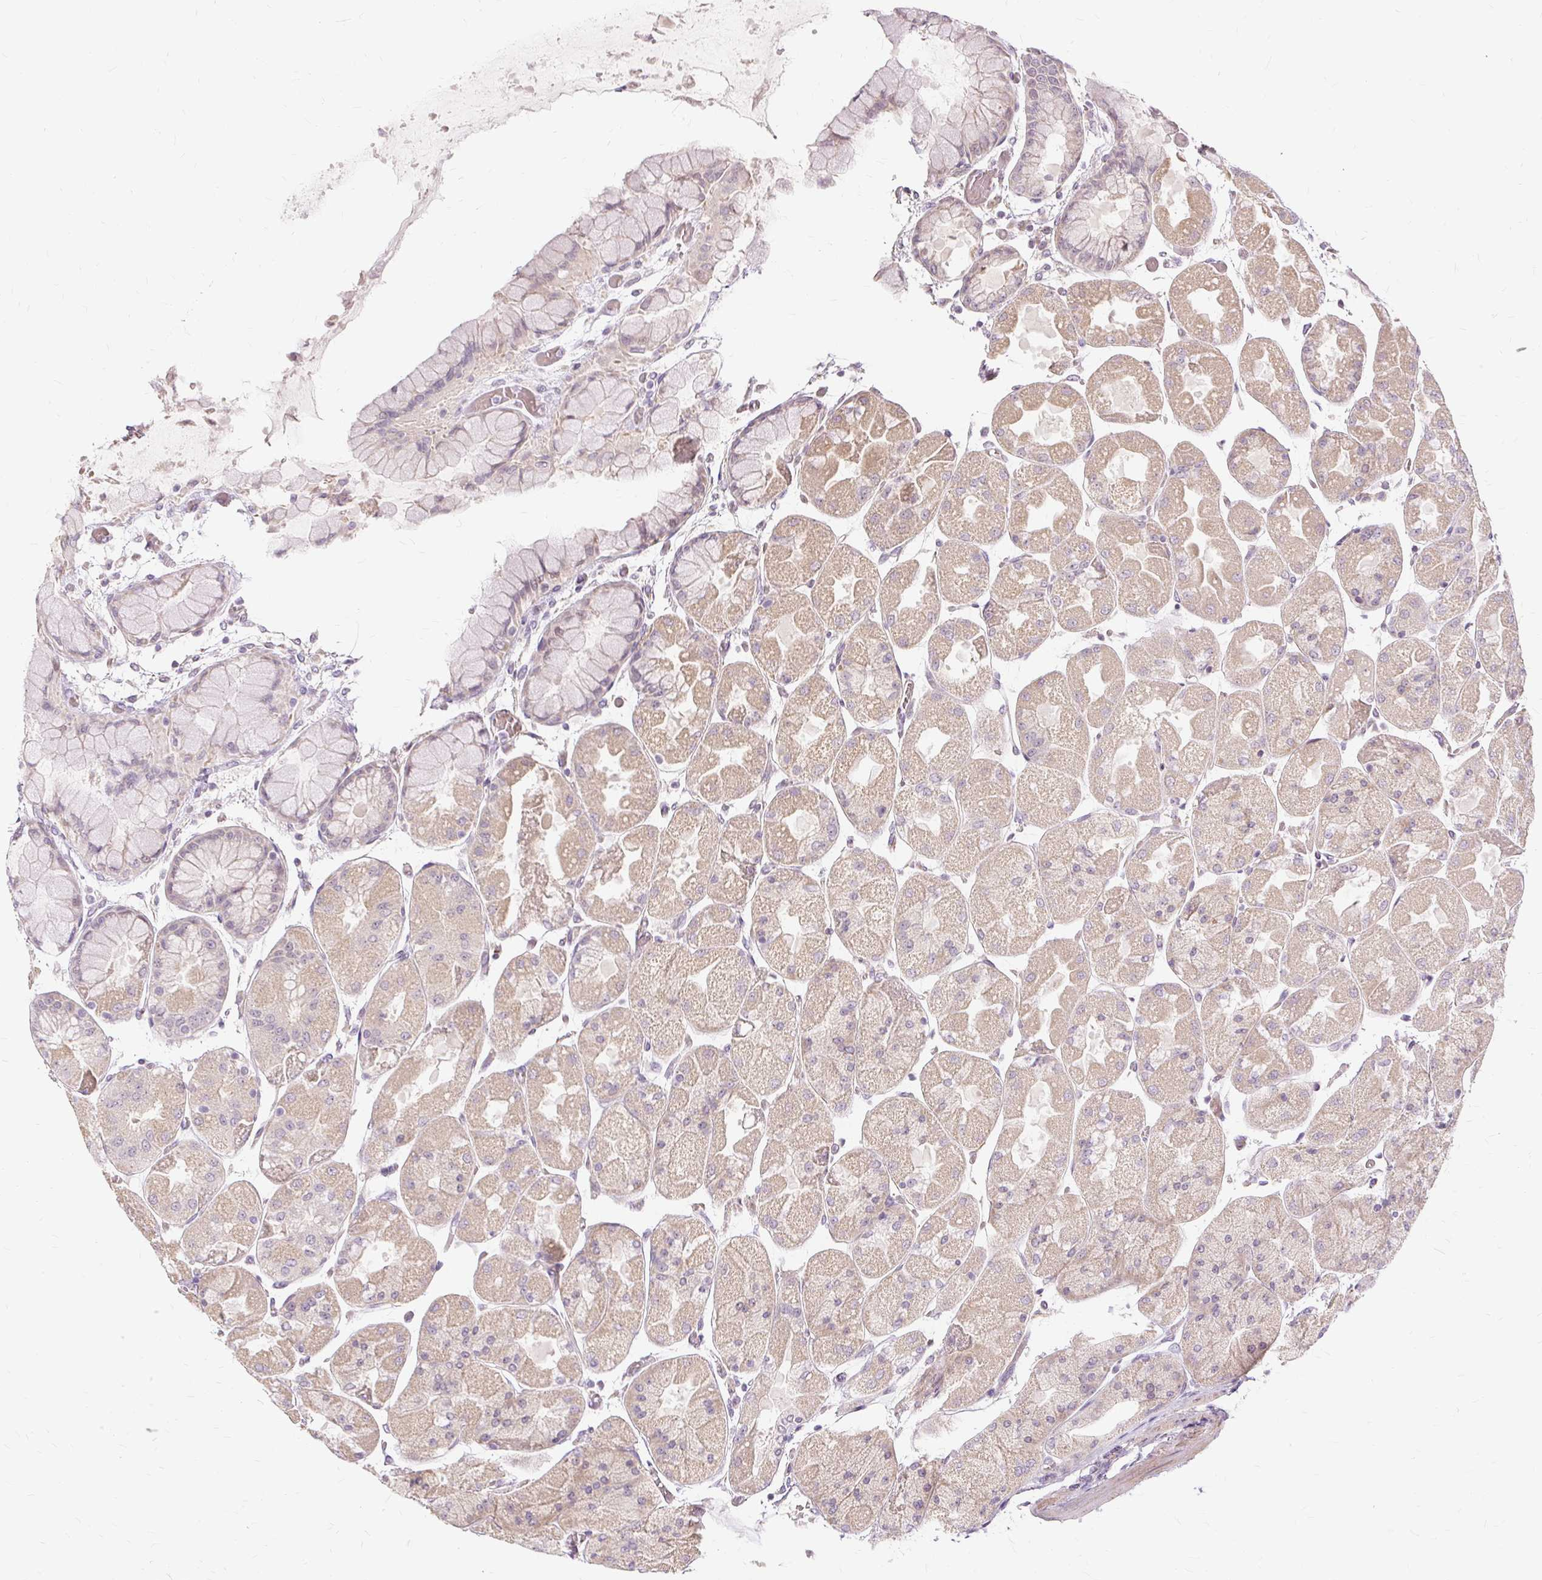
{"staining": {"intensity": "moderate", "quantity": "<25%", "location": "cytoplasmic/membranous,nuclear"}, "tissue": "stomach", "cell_type": "Glandular cells", "image_type": "normal", "snomed": [{"axis": "morphology", "description": "Normal tissue, NOS"}, {"axis": "topography", "description": "Stomach"}], "caption": "This micrograph demonstrates IHC staining of benign stomach, with low moderate cytoplasmic/membranous,nuclear staining in about <25% of glandular cells.", "gene": "MMACHC", "patient": {"sex": "female", "age": 61}}